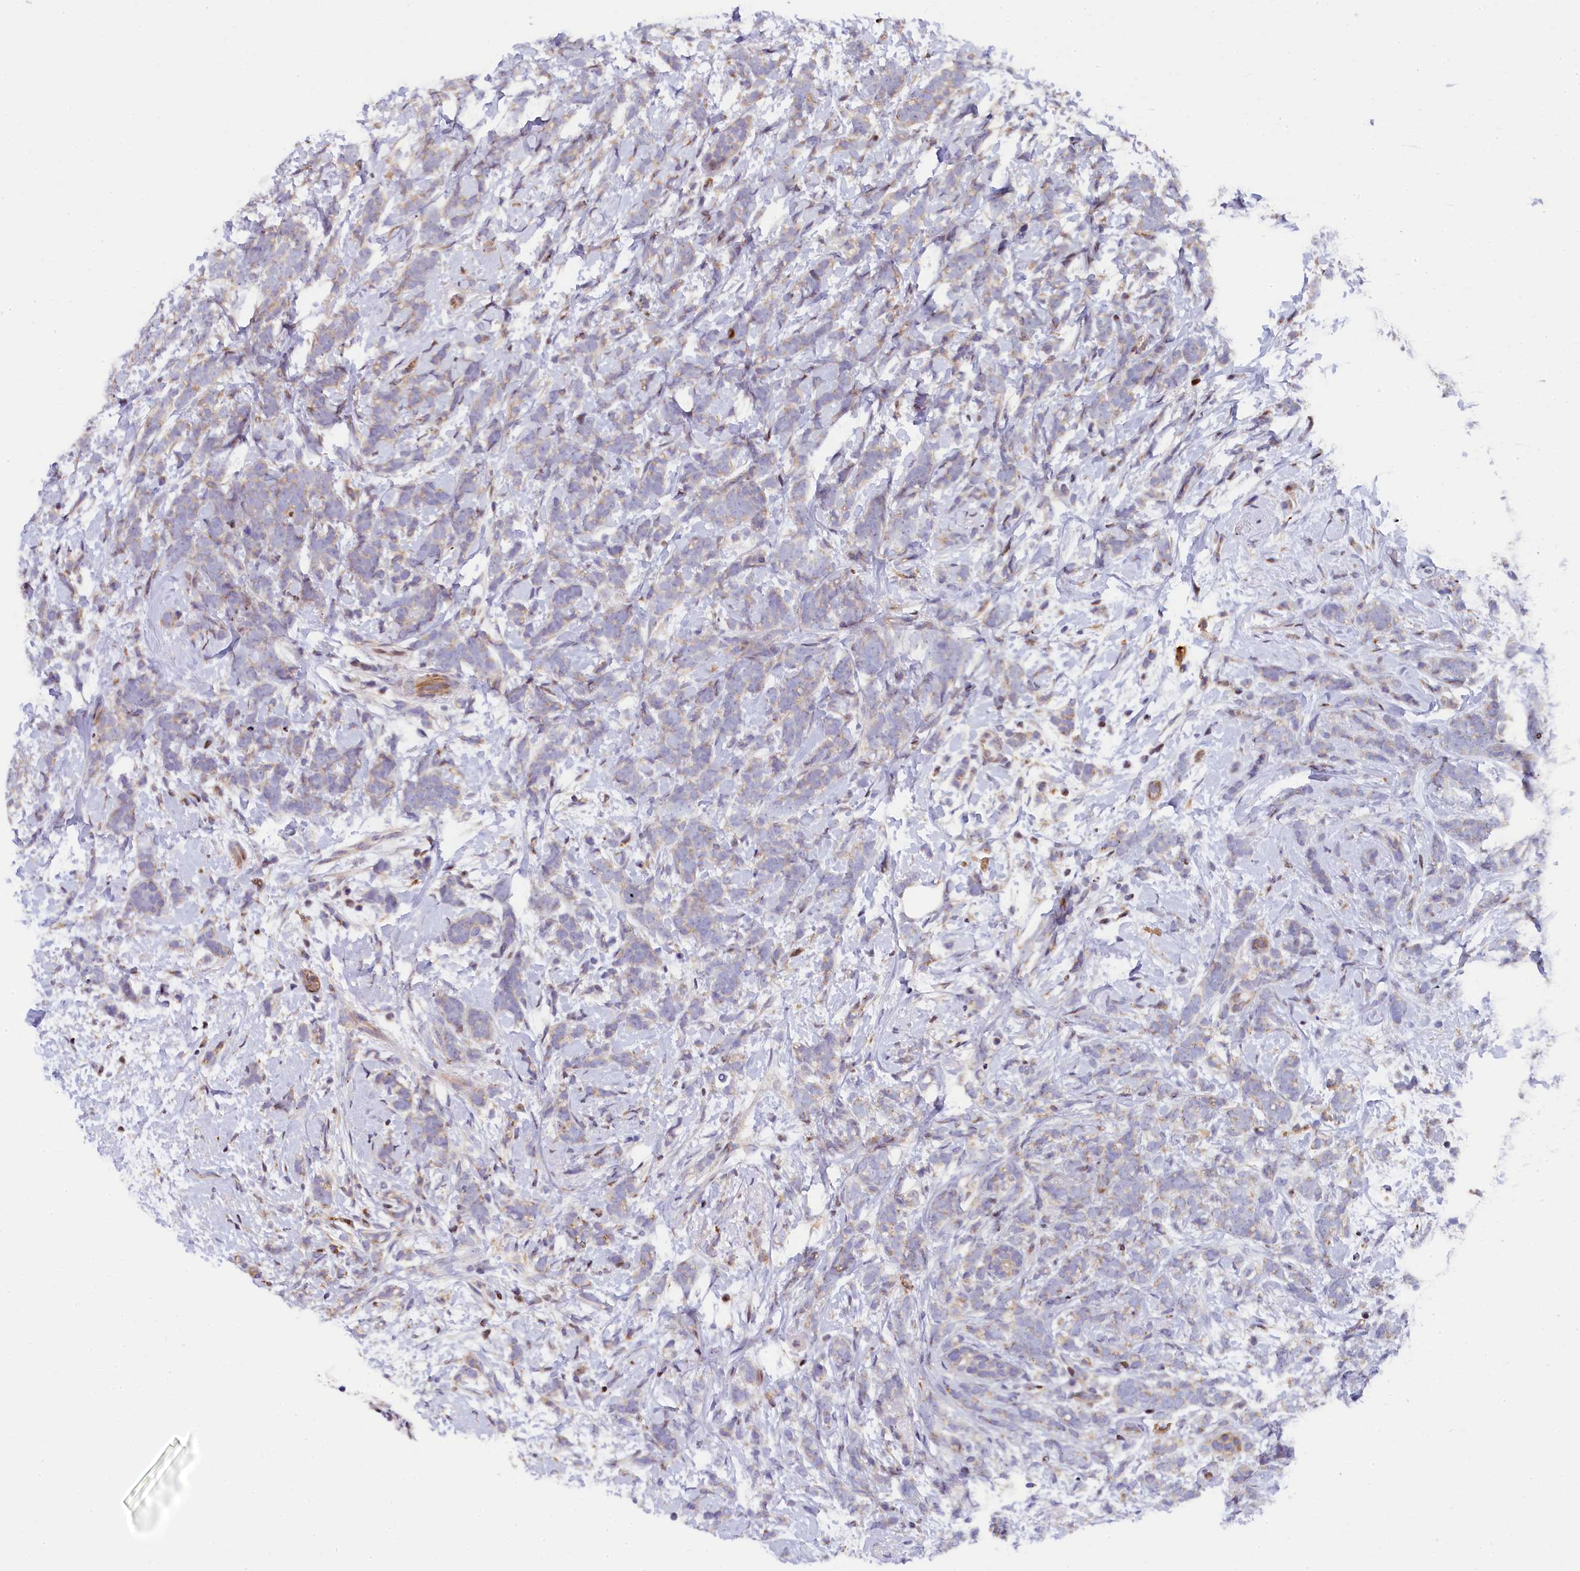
{"staining": {"intensity": "weak", "quantity": "<25%", "location": "cytoplasmic/membranous"}, "tissue": "breast cancer", "cell_type": "Tumor cells", "image_type": "cancer", "snomed": [{"axis": "morphology", "description": "Lobular carcinoma"}, {"axis": "topography", "description": "Breast"}], "caption": "The histopathology image displays no staining of tumor cells in lobular carcinoma (breast).", "gene": "TGDS", "patient": {"sex": "female", "age": 58}}